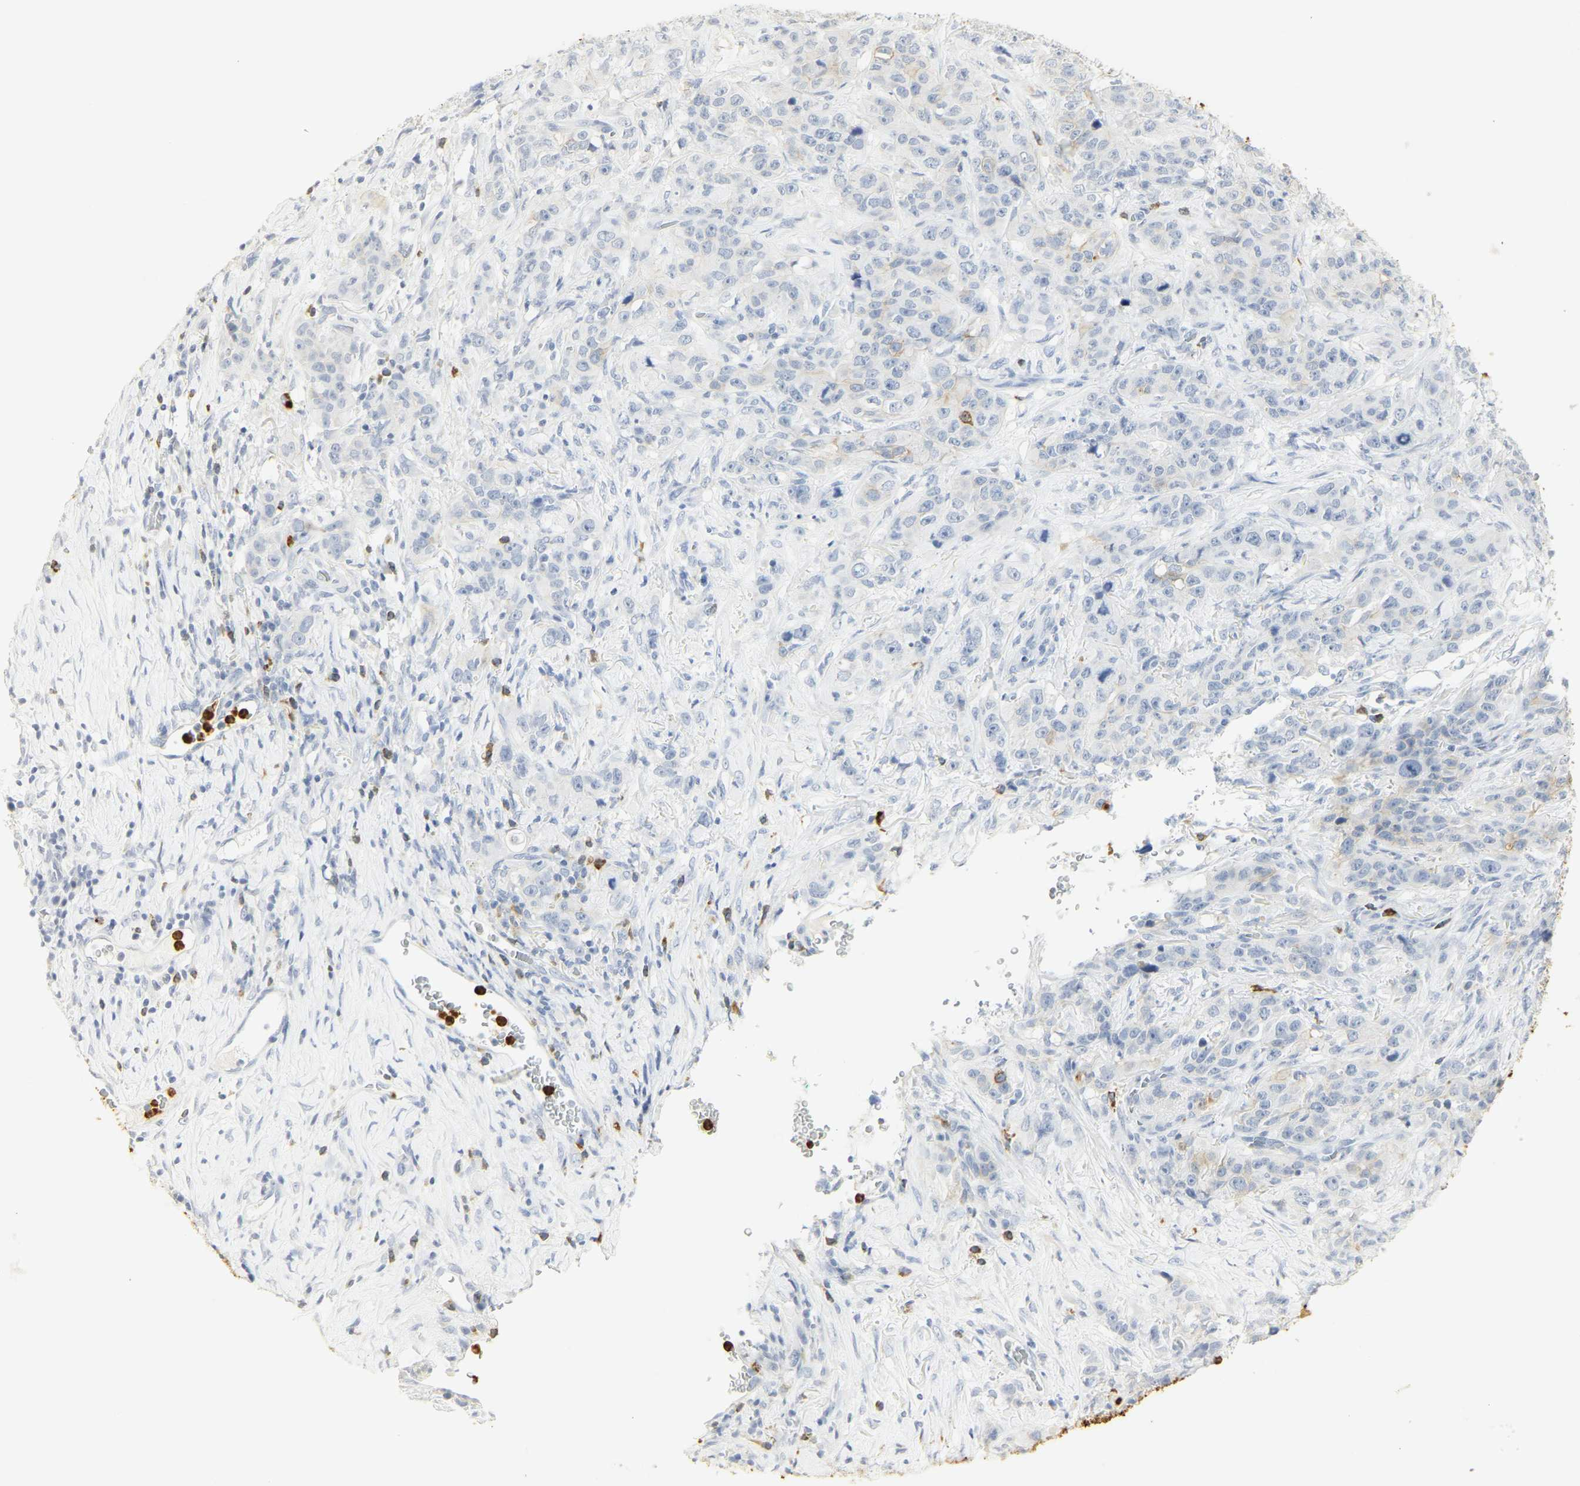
{"staining": {"intensity": "moderate", "quantity": "<25%", "location": "cytoplasmic/membranous"}, "tissue": "stomach cancer", "cell_type": "Tumor cells", "image_type": "cancer", "snomed": [{"axis": "morphology", "description": "Adenocarcinoma, NOS"}, {"axis": "topography", "description": "Stomach"}], "caption": "Moderate cytoplasmic/membranous positivity is appreciated in approximately <25% of tumor cells in stomach adenocarcinoma. The staining was performed using DAB (3,3'-diaminobenzidine) to visualize the protein expression in brown, while the nuclei were stained in blue with hematoxylin (Magnification: 20x).", "gene": "CEACAM5", "patient": {"sex": "male", "age": 48}}